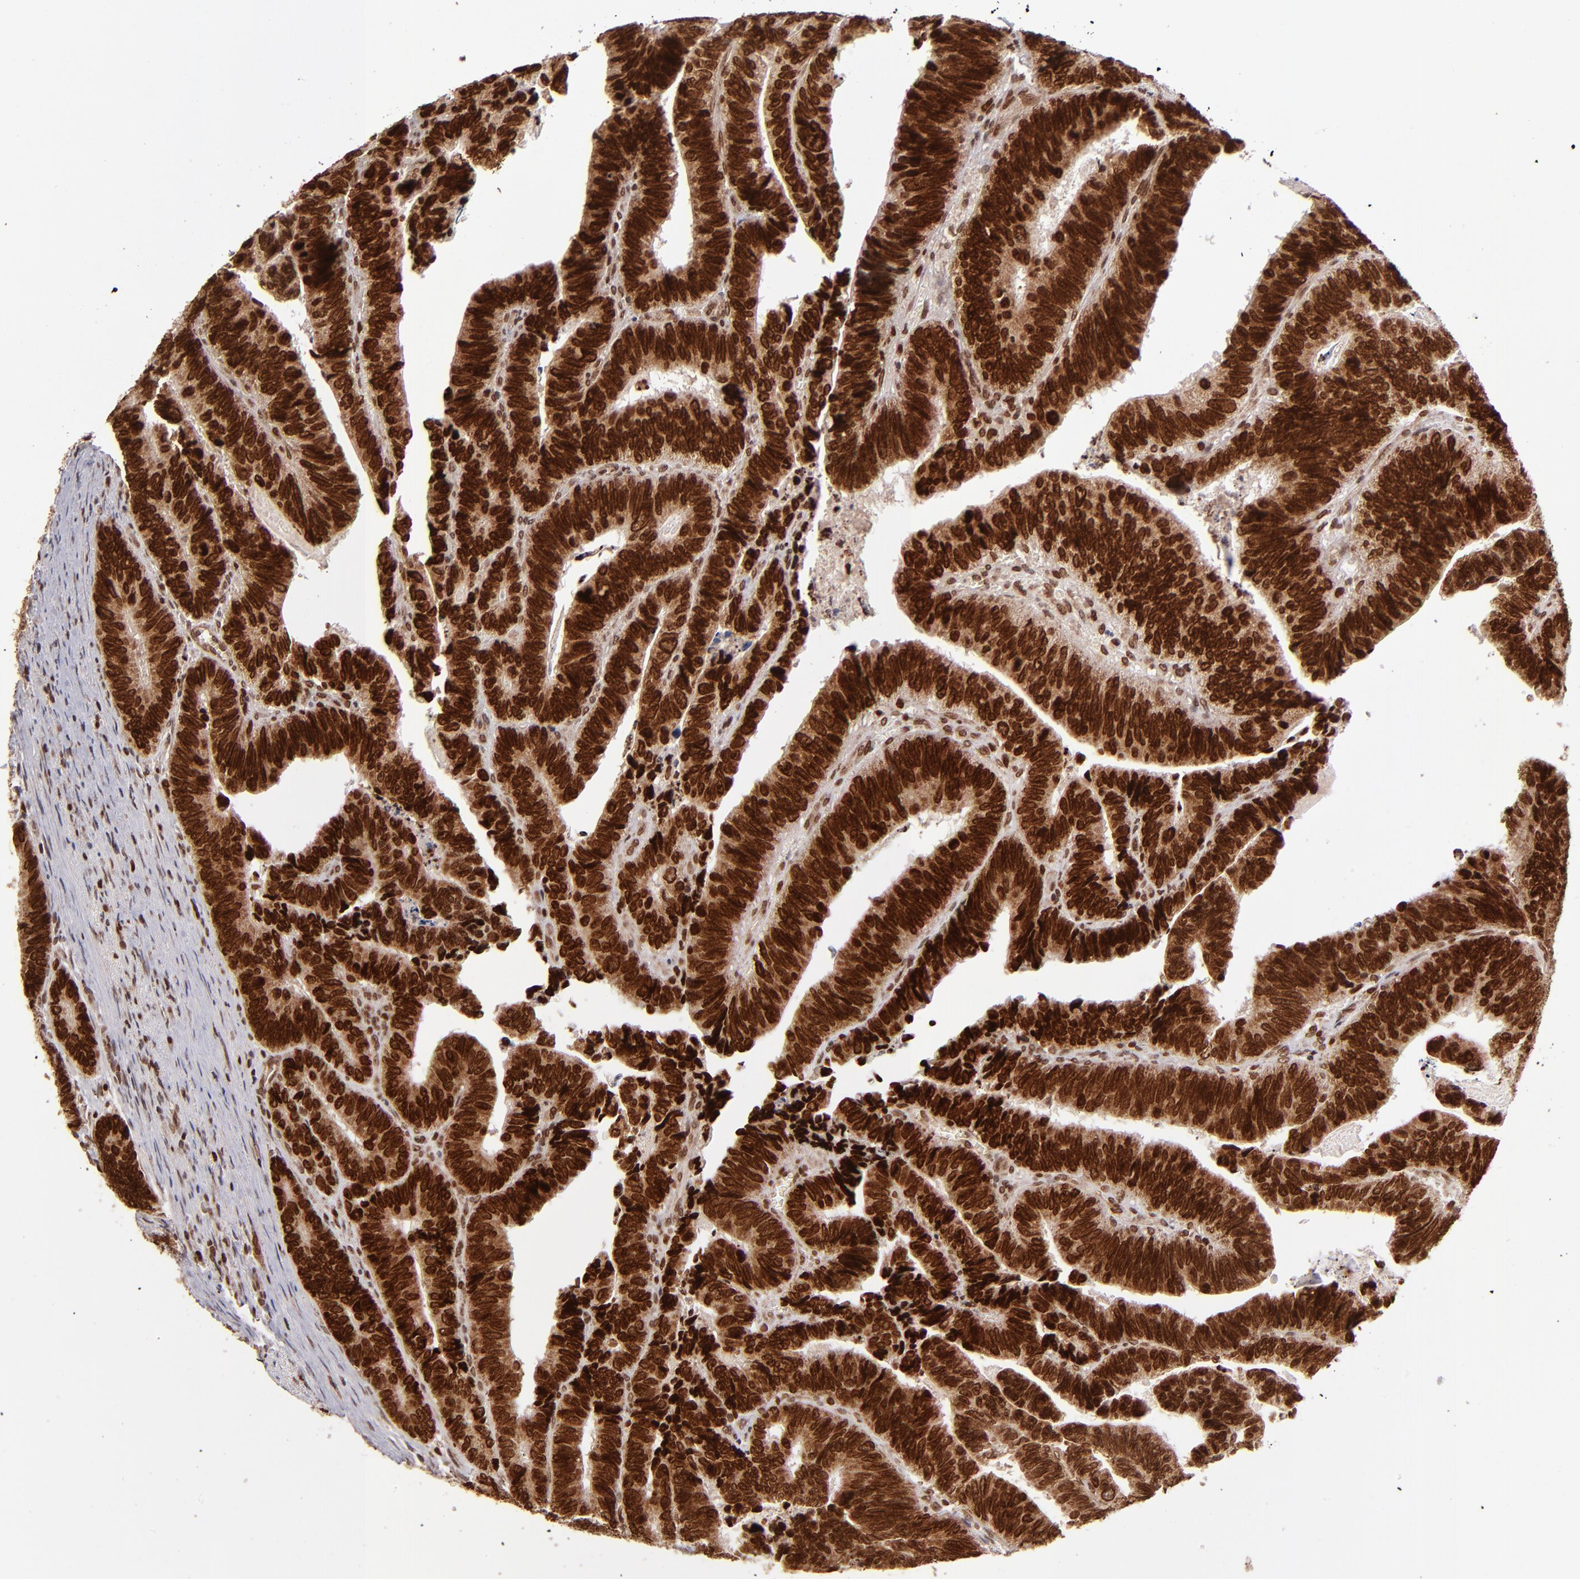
{"staining": {"intensity": "strong", "quantity": ">75%", "location": "cytoplasmic/membranous,nuclear"}, "tissue": "colorectal cancer", "cell_type": "Tumor cells", "image_type": "cancer", "snomed": [{"axis": "morphology", "description": "Adenocarcinoma, NOS"}, {"axis": "topography", "description": "Colon"}], "caption": "Adenocarcinoma (colorectal) stained for a protein reveals strong cytoplasmic/membranous and nuclear positivity in tumor cells. The protein of interest is stained brown, and the nuclei are stained in blue (DAB IHC with brightfield microscopy, high magnification).", "gene": "TOP1MT", "patient": {"sex": "male", "age": 72}}